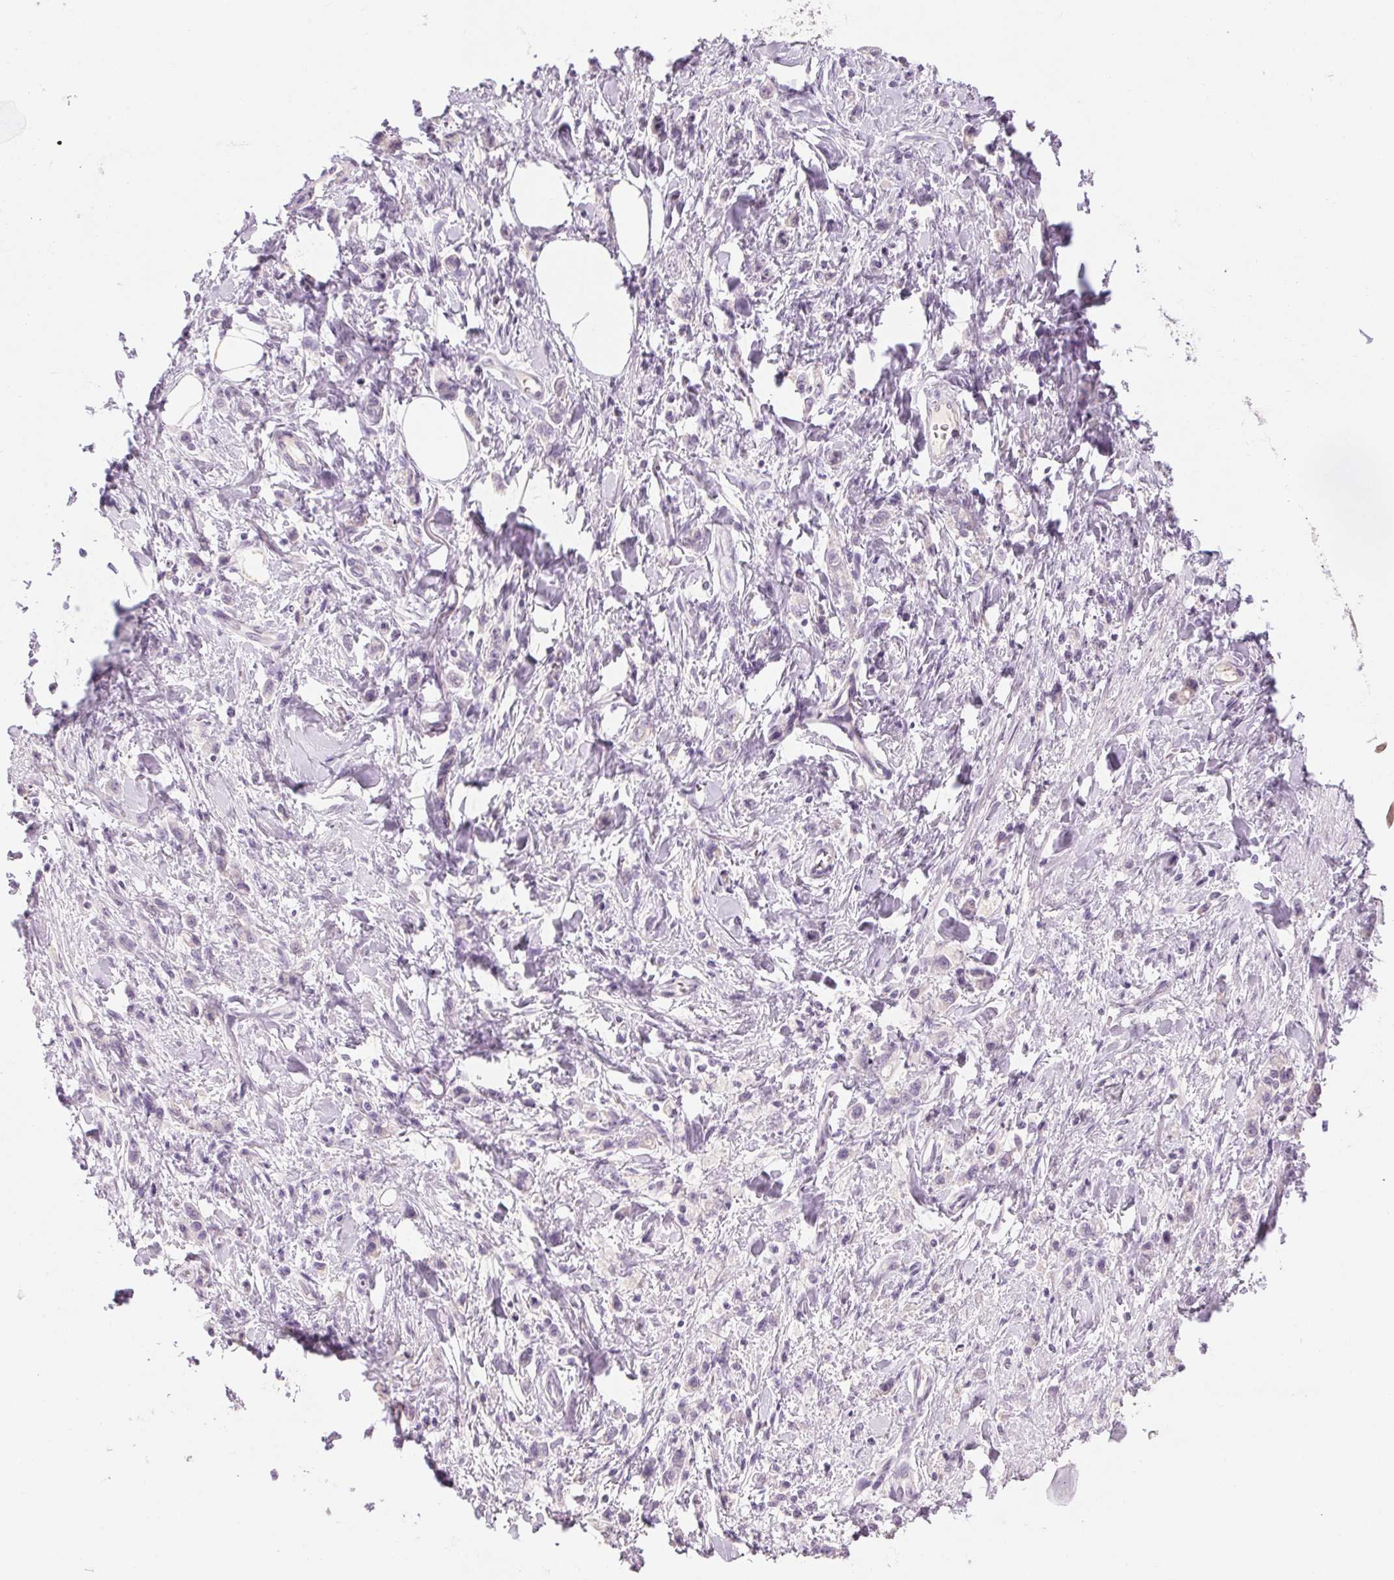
{"staining": {"intensity": "negative", "quantity": "none", "location": "none"}, "tissue": "stomach cancer", "cell_type": "Tumor cells", "image_type": "cancer", "snomed": [{"axis": "morphology", "description": "Adenocarcinoma, NOS"}, {"axis": "topography", "description": "Stomach"}], "caption": "An IHC histopathology image of stomach cancer (adenocarcinoma) is shown. There is no staining in tumor cells of stomach cancer (adenocarcinoma). (Stains: DAB (3,3'-diaminobenzidine) IHC with hematoxylin counter stain, Microscopy: brightfield microscopy at high magnification).", "gene": "RPTN", "patient": {"sex": "male", "age": 77}}